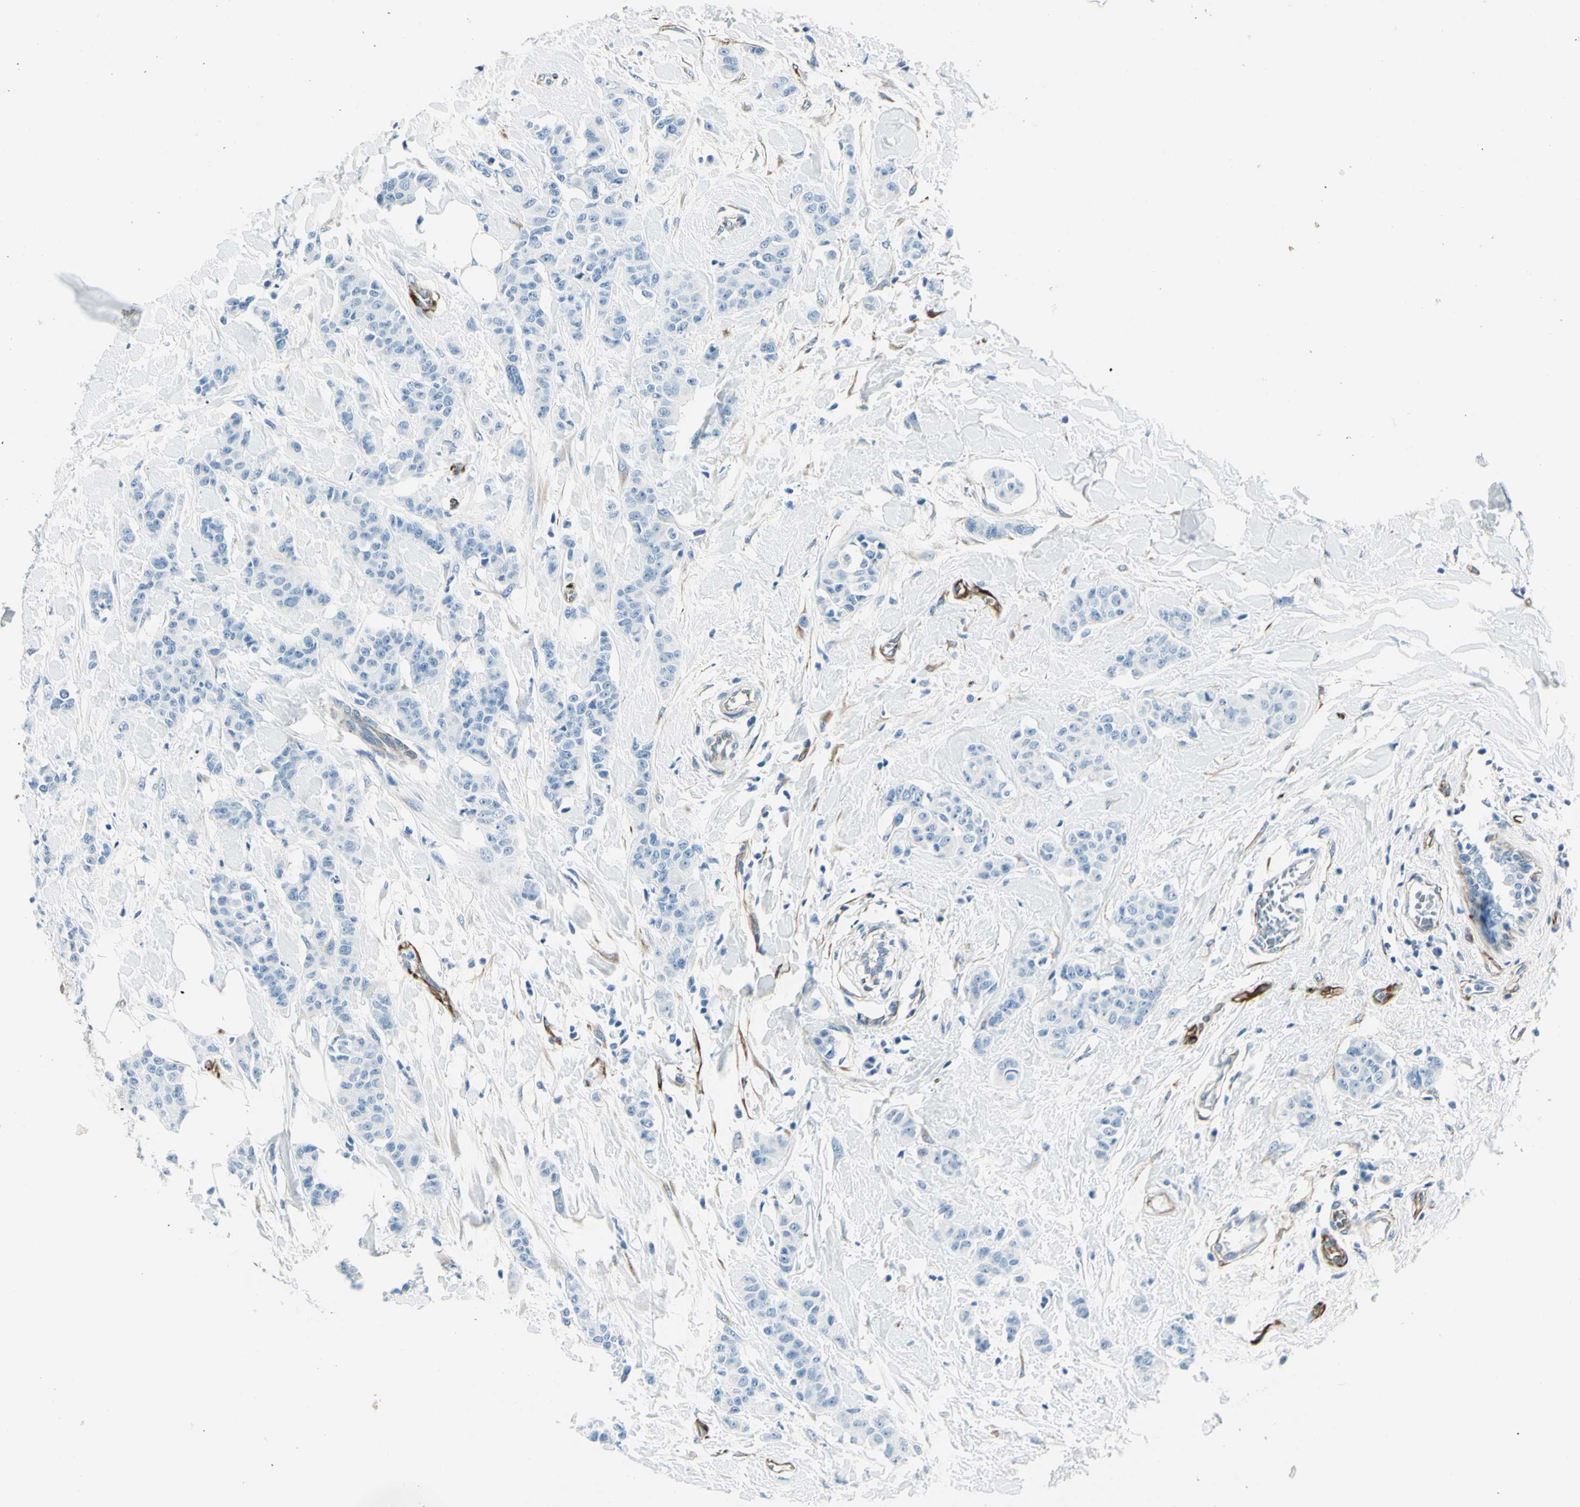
{"staining": {"intensity": "negative", "quantity": "none", "location": "none"}, "tissue": "breast cancer", "cell_type": "Tumor cells", "image_type": "cancer", "snomed": [{"axis": "morphology", "description": "Normal tissue, NOS"}, {"axis": "morphology", "description": "Duct carcinoma"}, {"axis": "topography", "description": "Breast"}], "caption": "Immunohistochemistry (IHC) image of invasive ductal carcinoma (breast) stained for a protein (brown), which exhibits no staining in tumor cells.", "gene": "PTH2R", "patient": {"sex": "female", "age": 40}}